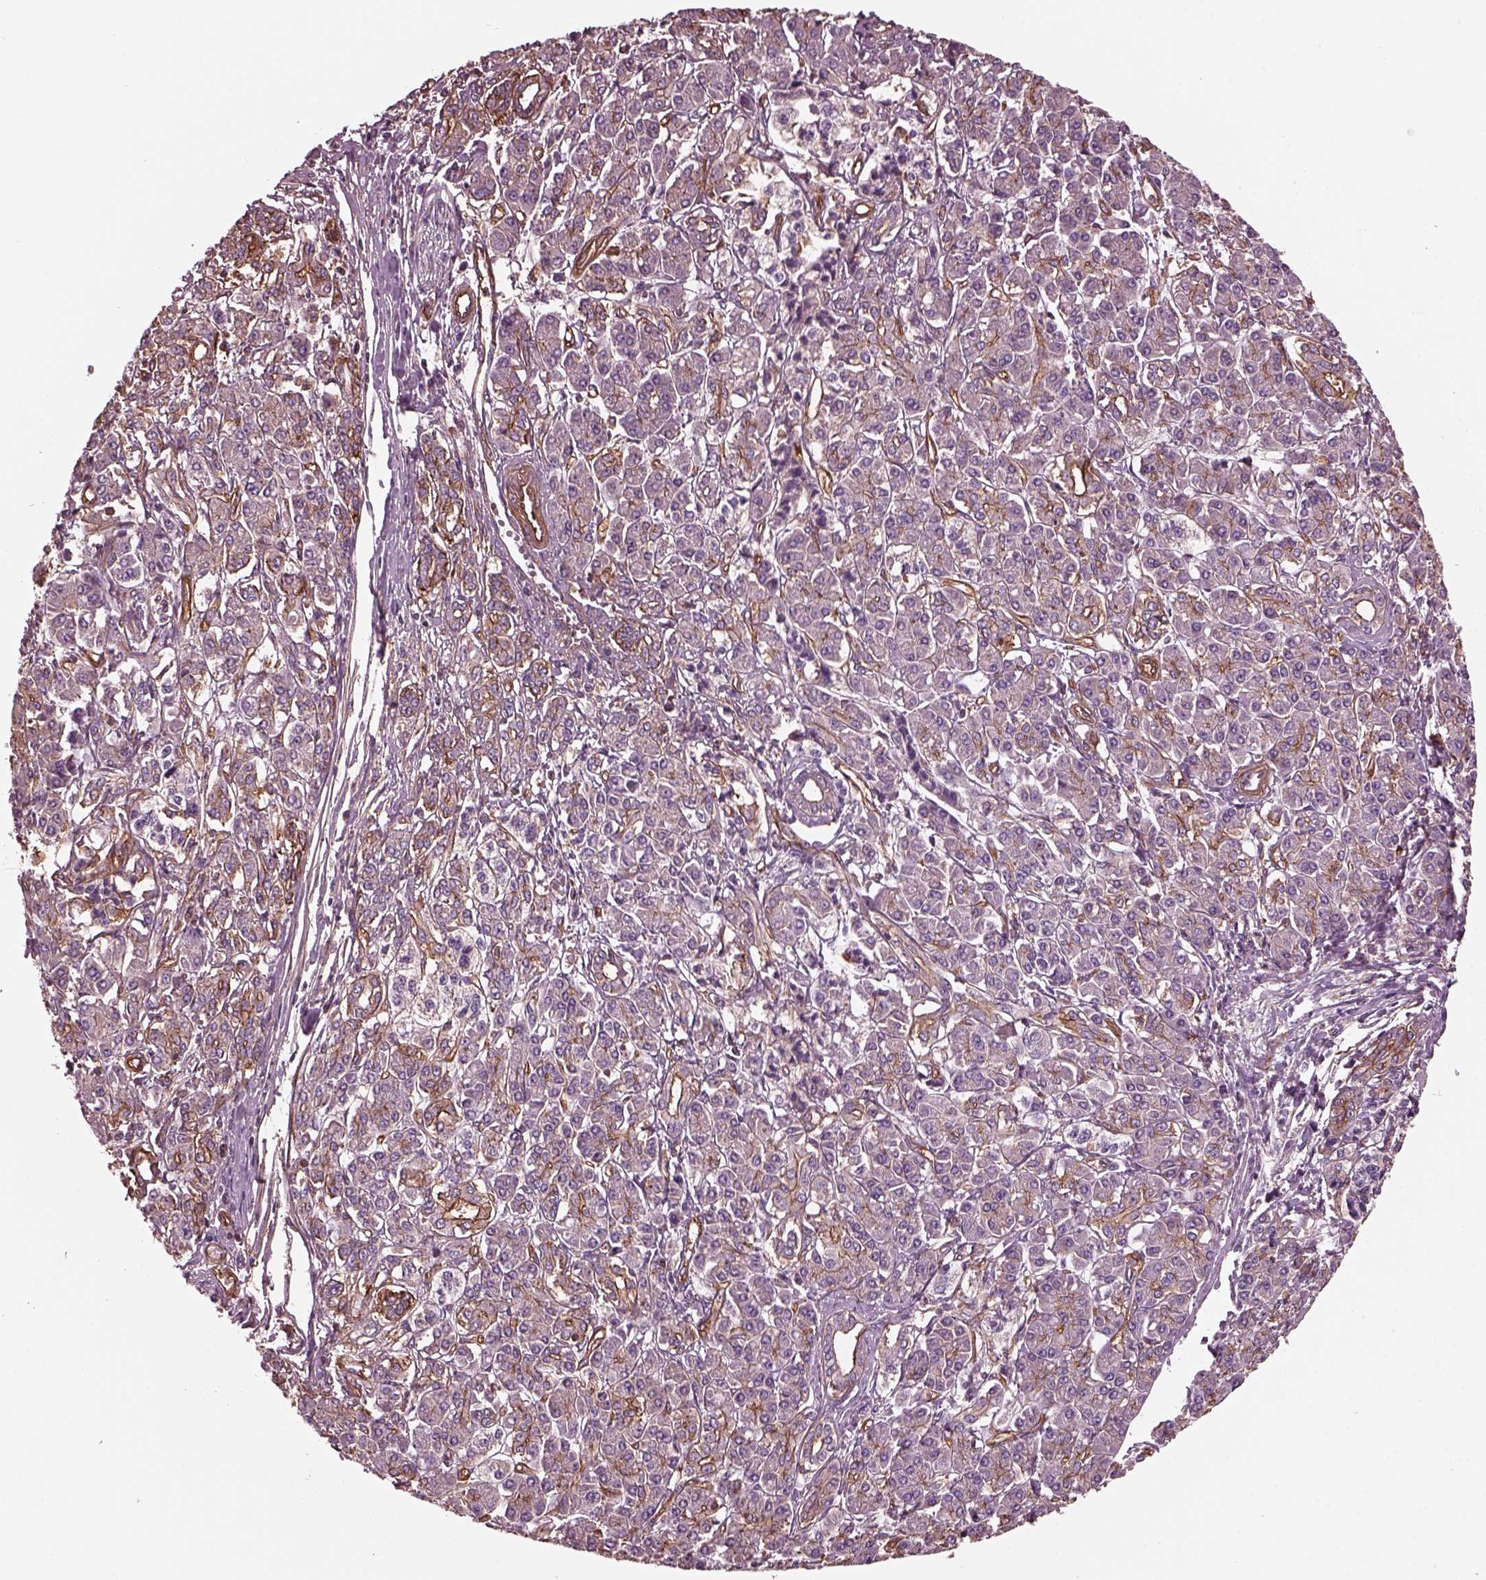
{"staining": {"intensity": "weak", "quantity": "25%-75%", "location": "cytoplasmic/membranous"}, "tissue": "pancreatic cancer", "cell_type": "Tumor cells", "image_type": "cancer", "snomed": [{"axis": "morphology", "description": "Adenocarcinoma, NOS"}, {"axis": "topography", "description": "Pancreas"}], "caption": "Pancreatic cancer tissue shows weak cytoplasmic/membranous expression in about 25%-75% of tumor cells", "gene": "MYL6", "patient": {"sex": "female", "age": 68}}